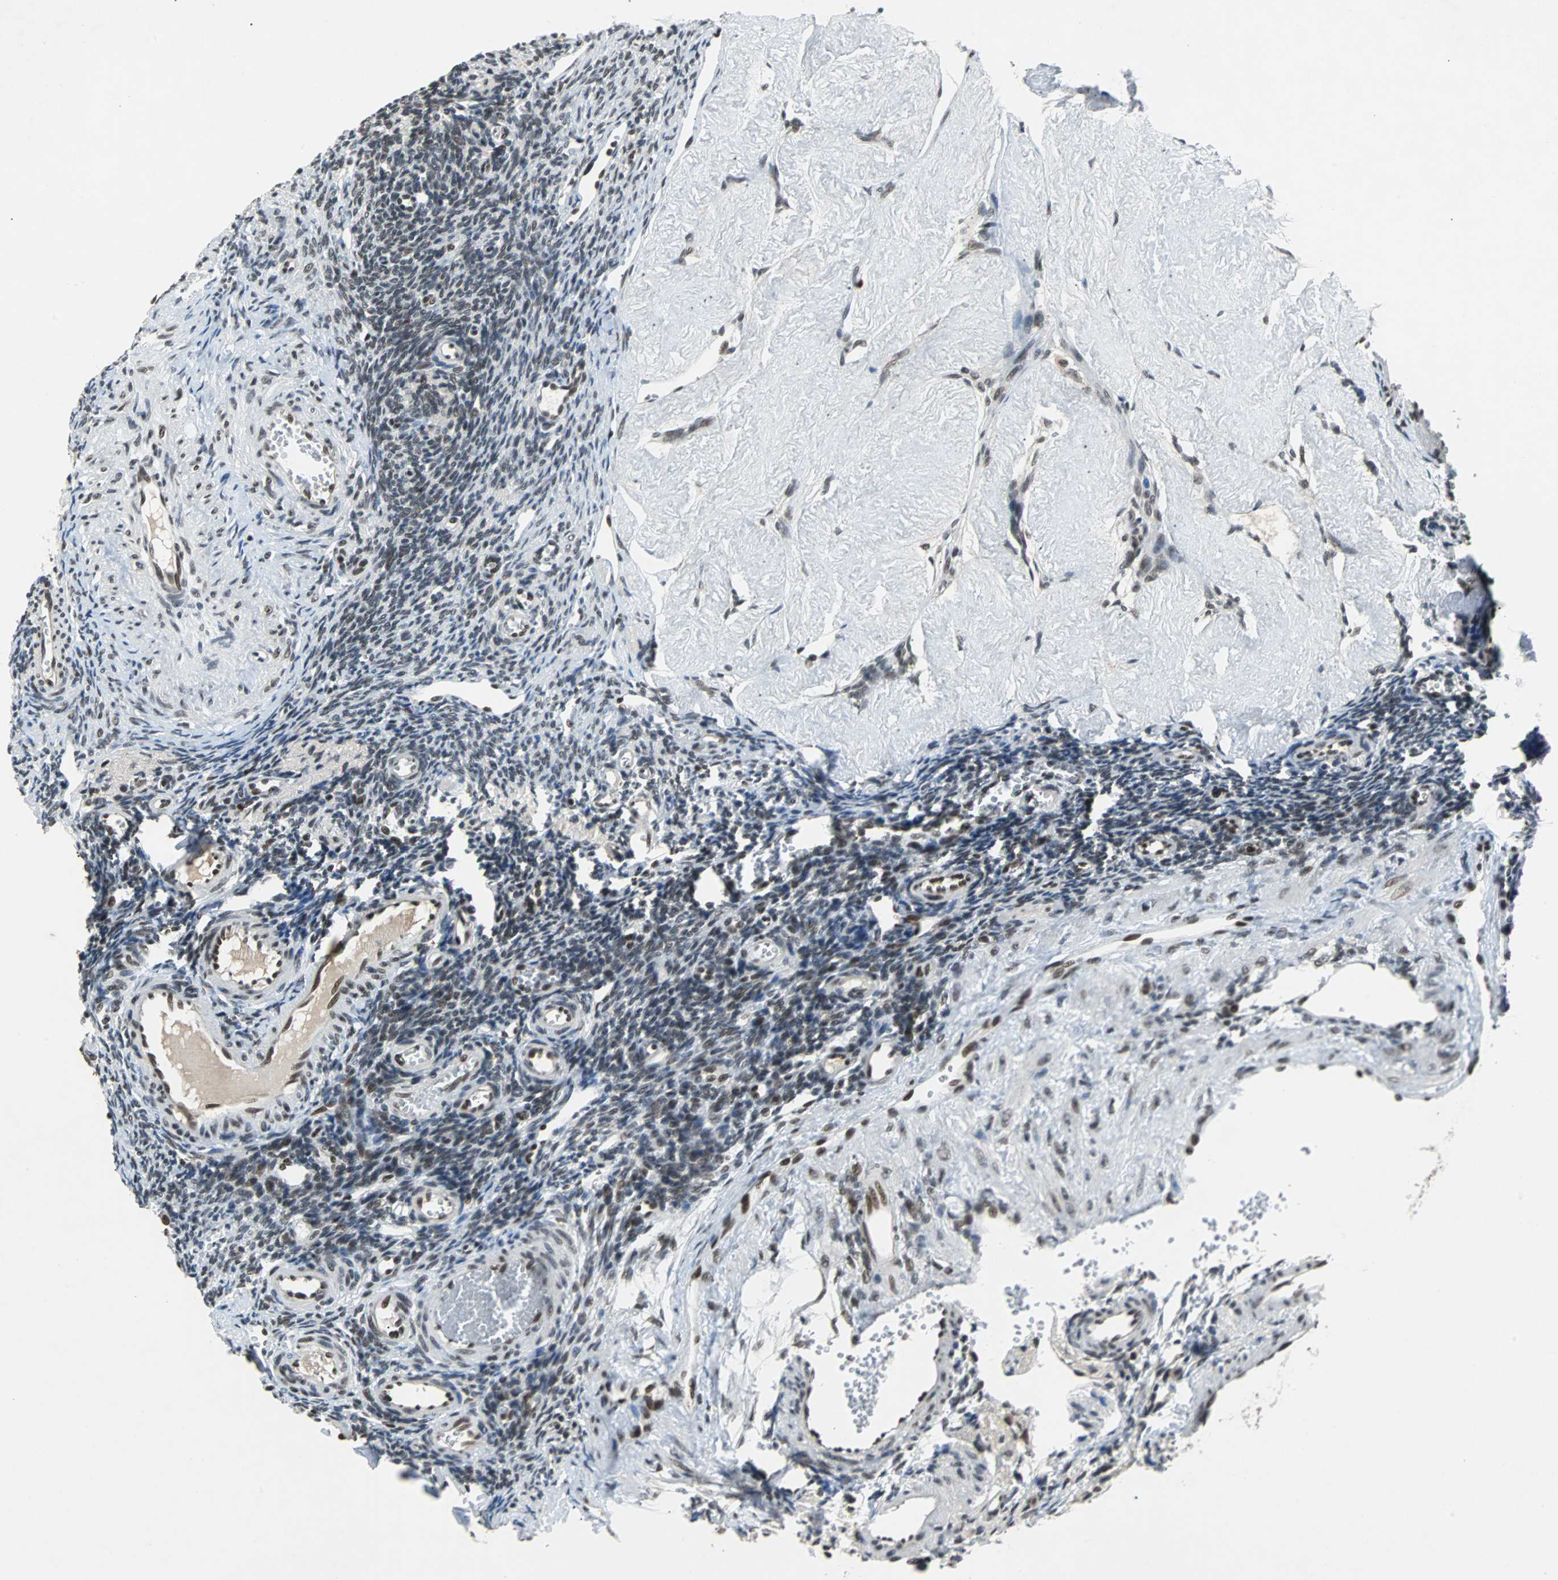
{"staining": {"intensity": "moderate", "quantity": "25%-75%", "location": "nuclear"}, "tissue": "ovary", "cell_type": "Ovarian stroma cells", "image_type": "normal", "snomed": [{"axis": "morphology", "description": "Normal tissue, NOS"}, {"axis": "topography", "description": "Ovary"}], "caption": "A brown stain labels moderate nuclear positivity of a protein in ovarian stroma cells of benign human ovary.", "gene": "GATAD2A", "patient": {"sex": "female", "age": 33}}